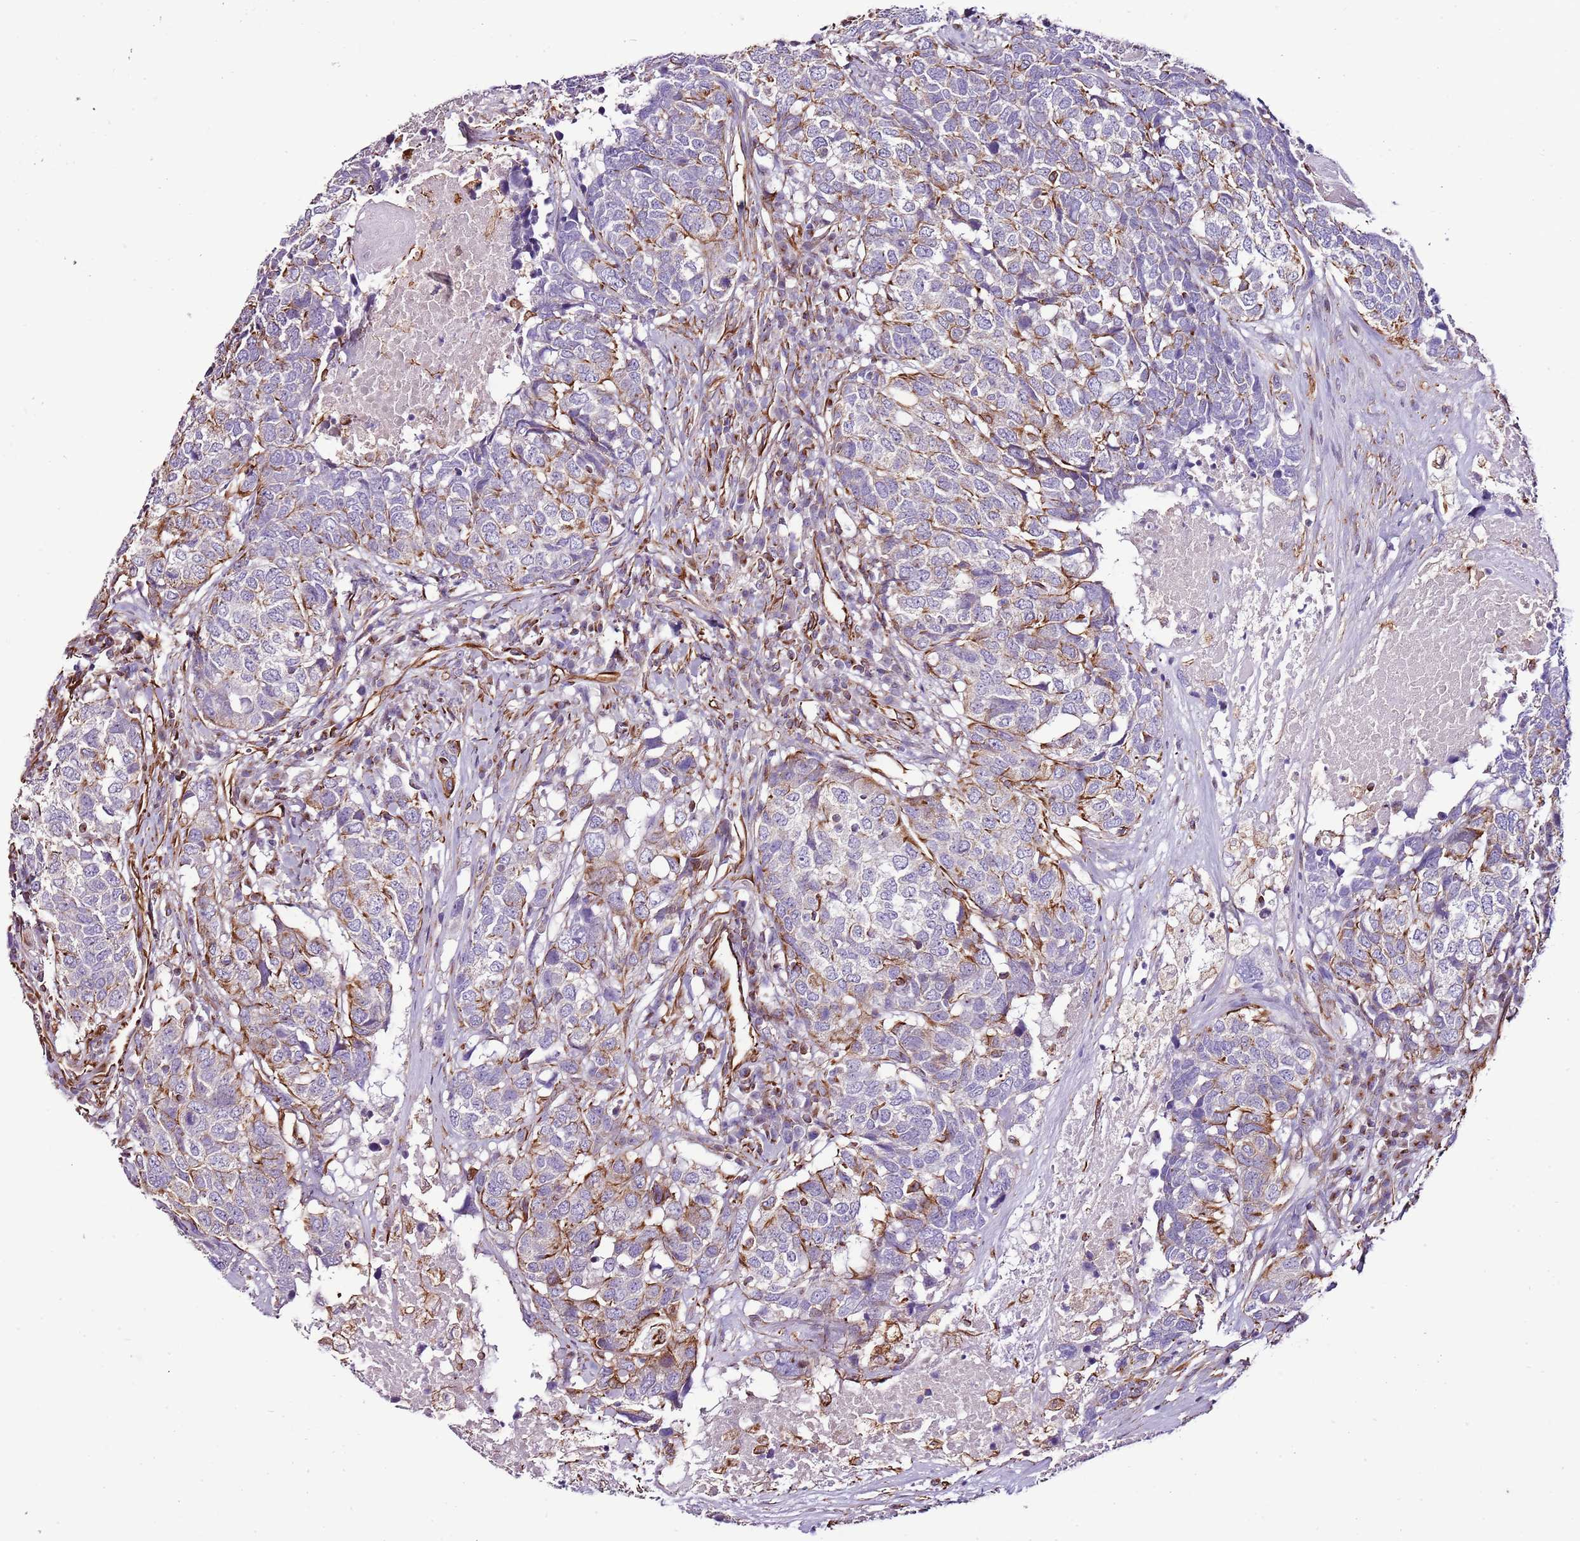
{"staining": {"intensity": "negative", "quantity": "none", "location": "none"}, "tissue": "head and neck cancer", "cell_type": "Tumor cells", "image_type": "cancer", "snomed": [{"axis": "morphology", "description": "Squamous cell carcinoma, NOS"}, {"axis": "topography", "description": "Head-Neck"}], "caption": "Photomicrograph shows no protein expression in tumor cells of squamous cell carcinoma (head and neck) tissue.", "gene": "ZNF786", "patient": {"sex": "male", "age": 66}}